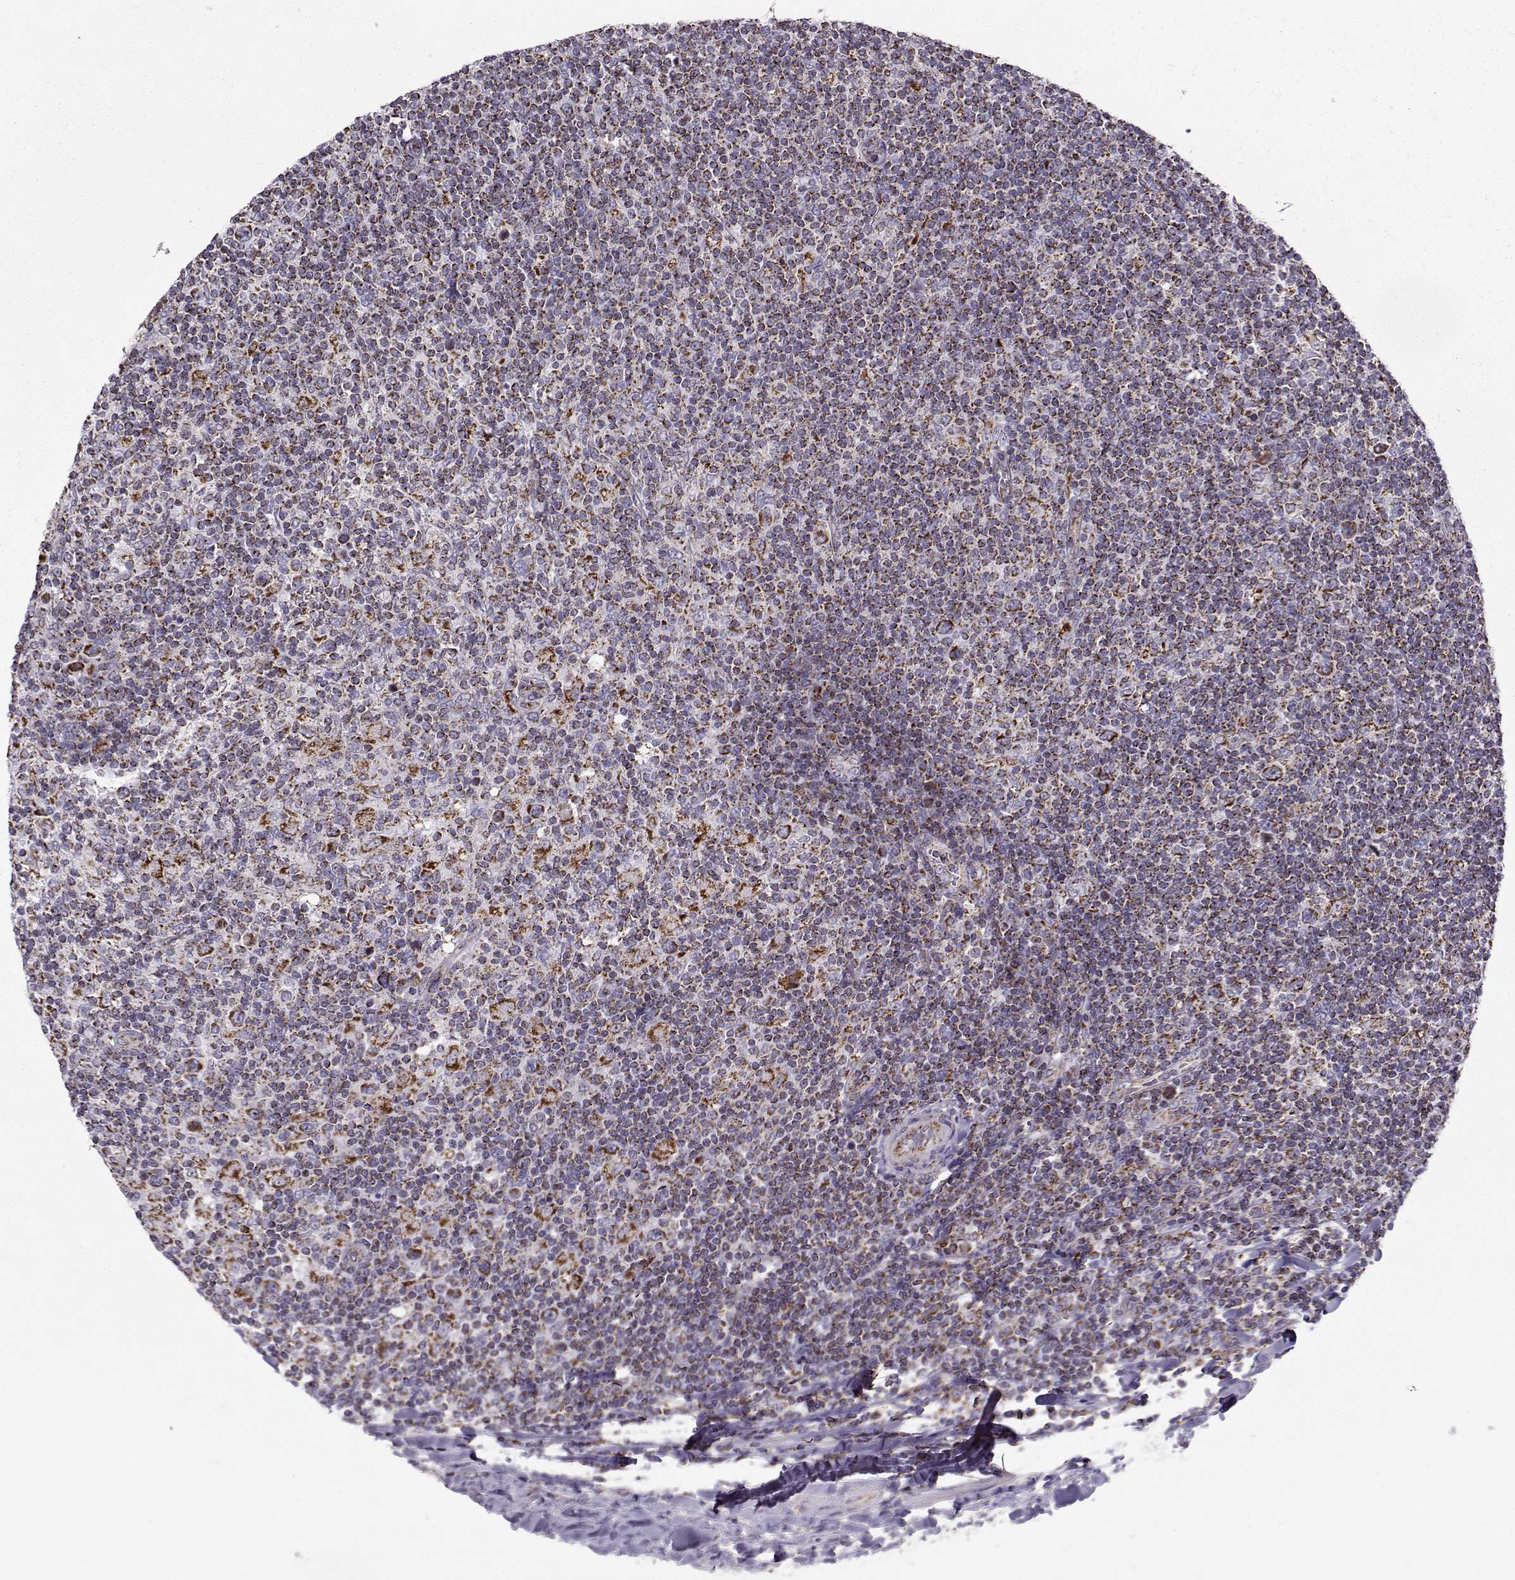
{"staining": {"intensity": "strong", "quantity": ">75%", "location": "cytoplasmic/membranous"}, "tissue": "lymphoma", "cell_type": "Tumor cells", "image_type": "cancer", "snomed": [{"axis": "morphology", "description": "Hodgkin's disease, NOS"}, {"axis": "topography", "description": "Lymph node"}], "caption": "An image of lymphoma stained for a protein shows strong cytoplasmic/membranous brown staining in tumor cells.", "gene": "NECAB3", "patient": {"sex": "male", "age": 40}}